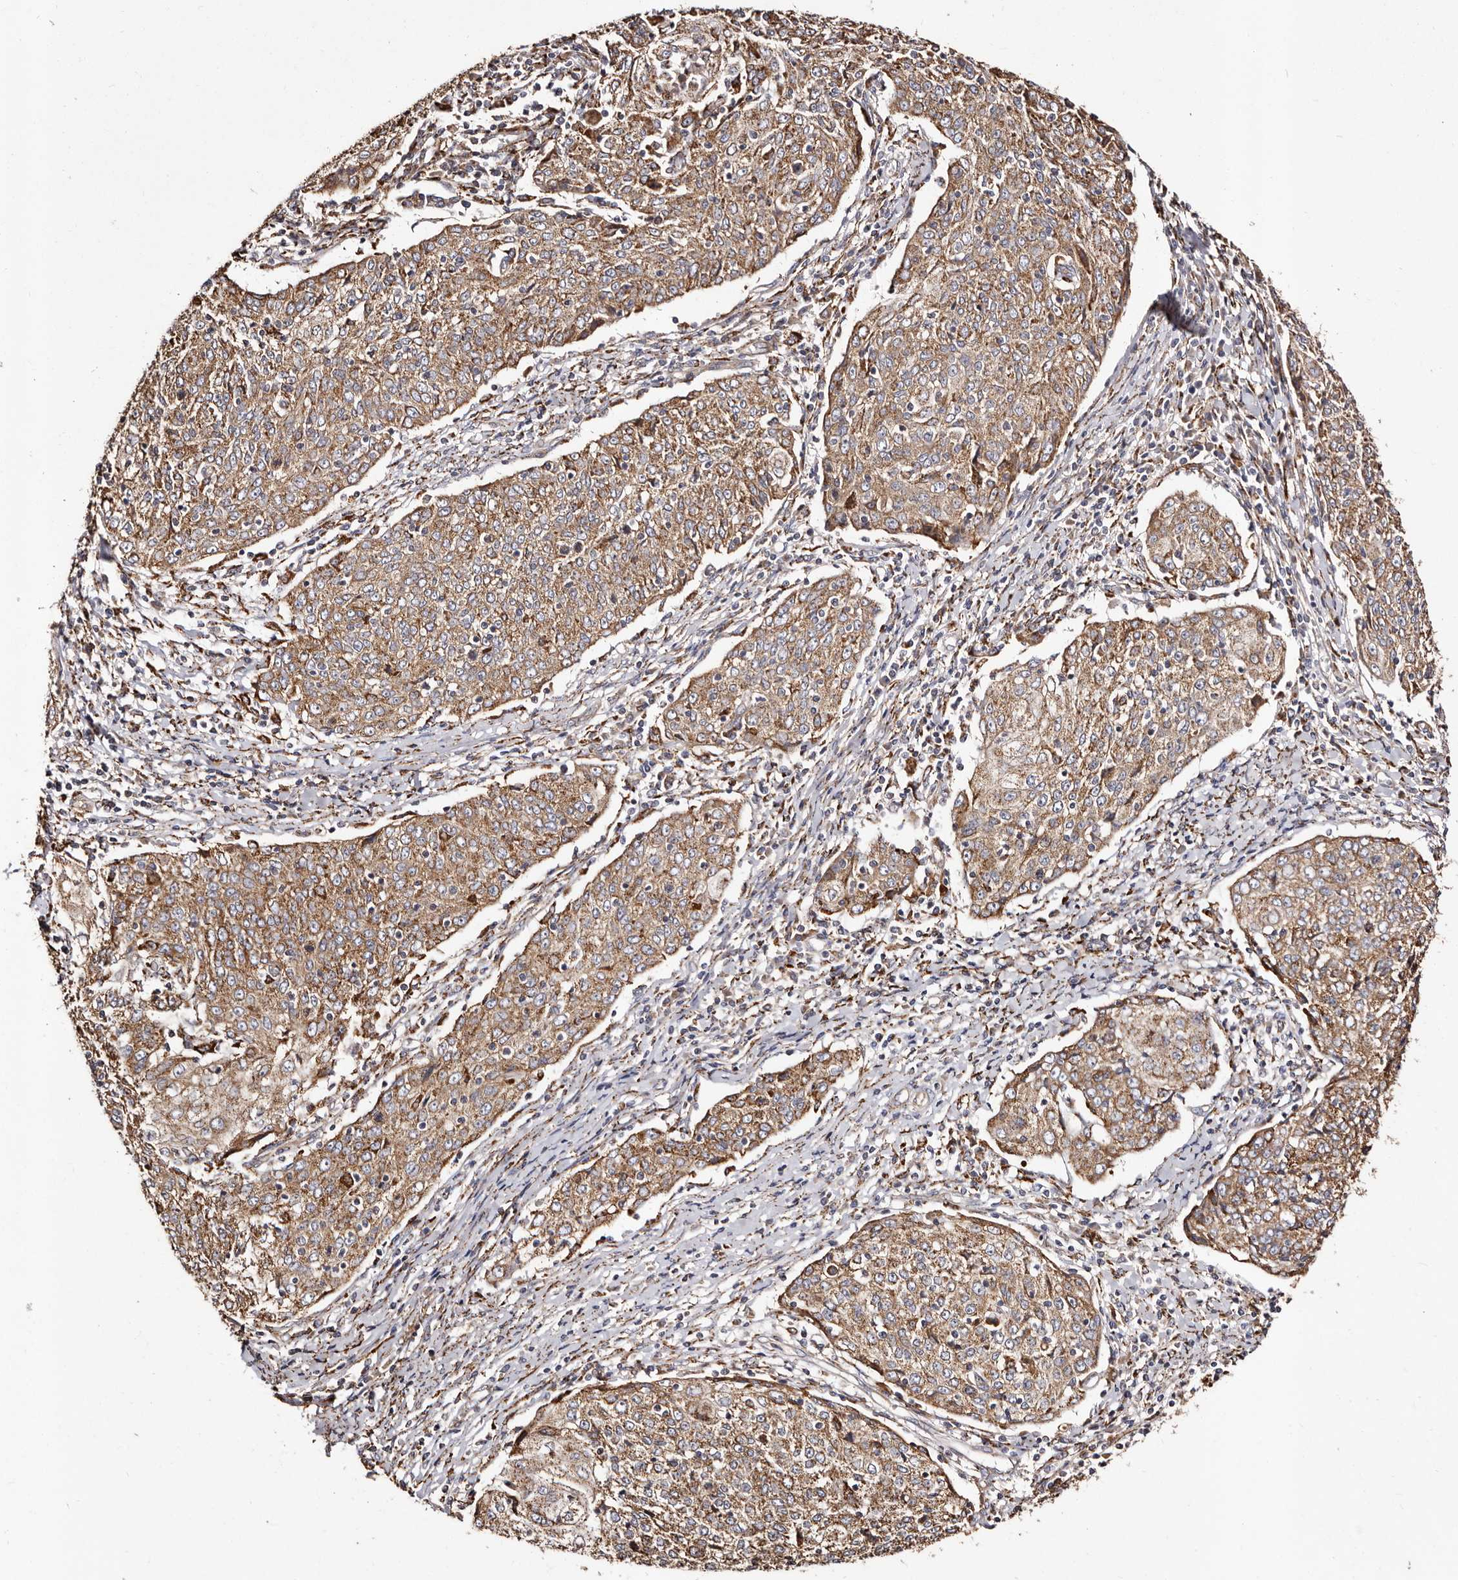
{"staining": {"intensity": "moderate", "quantity": ">75%", "location": "cytoplasmic/membranous"}, "tissue": "cervical cancer", "cell_type": "Tumor cells", "image_type": "cancer", "snomed": [{"axis": "morphology", "description": "Squamous cell carcinoma, NOS"}, {"axis": "topography", "description": "Cervix"}], "caption": "The histopathology image demonstrates immunohistochemical staining of cervical squamous cell carcinoma. There is moderate cytoplasmic/membranous staining is seen in about >75% of tumor cells.", "gene": "LUZP1", "patient": {"sex": "female", "age": 48}}